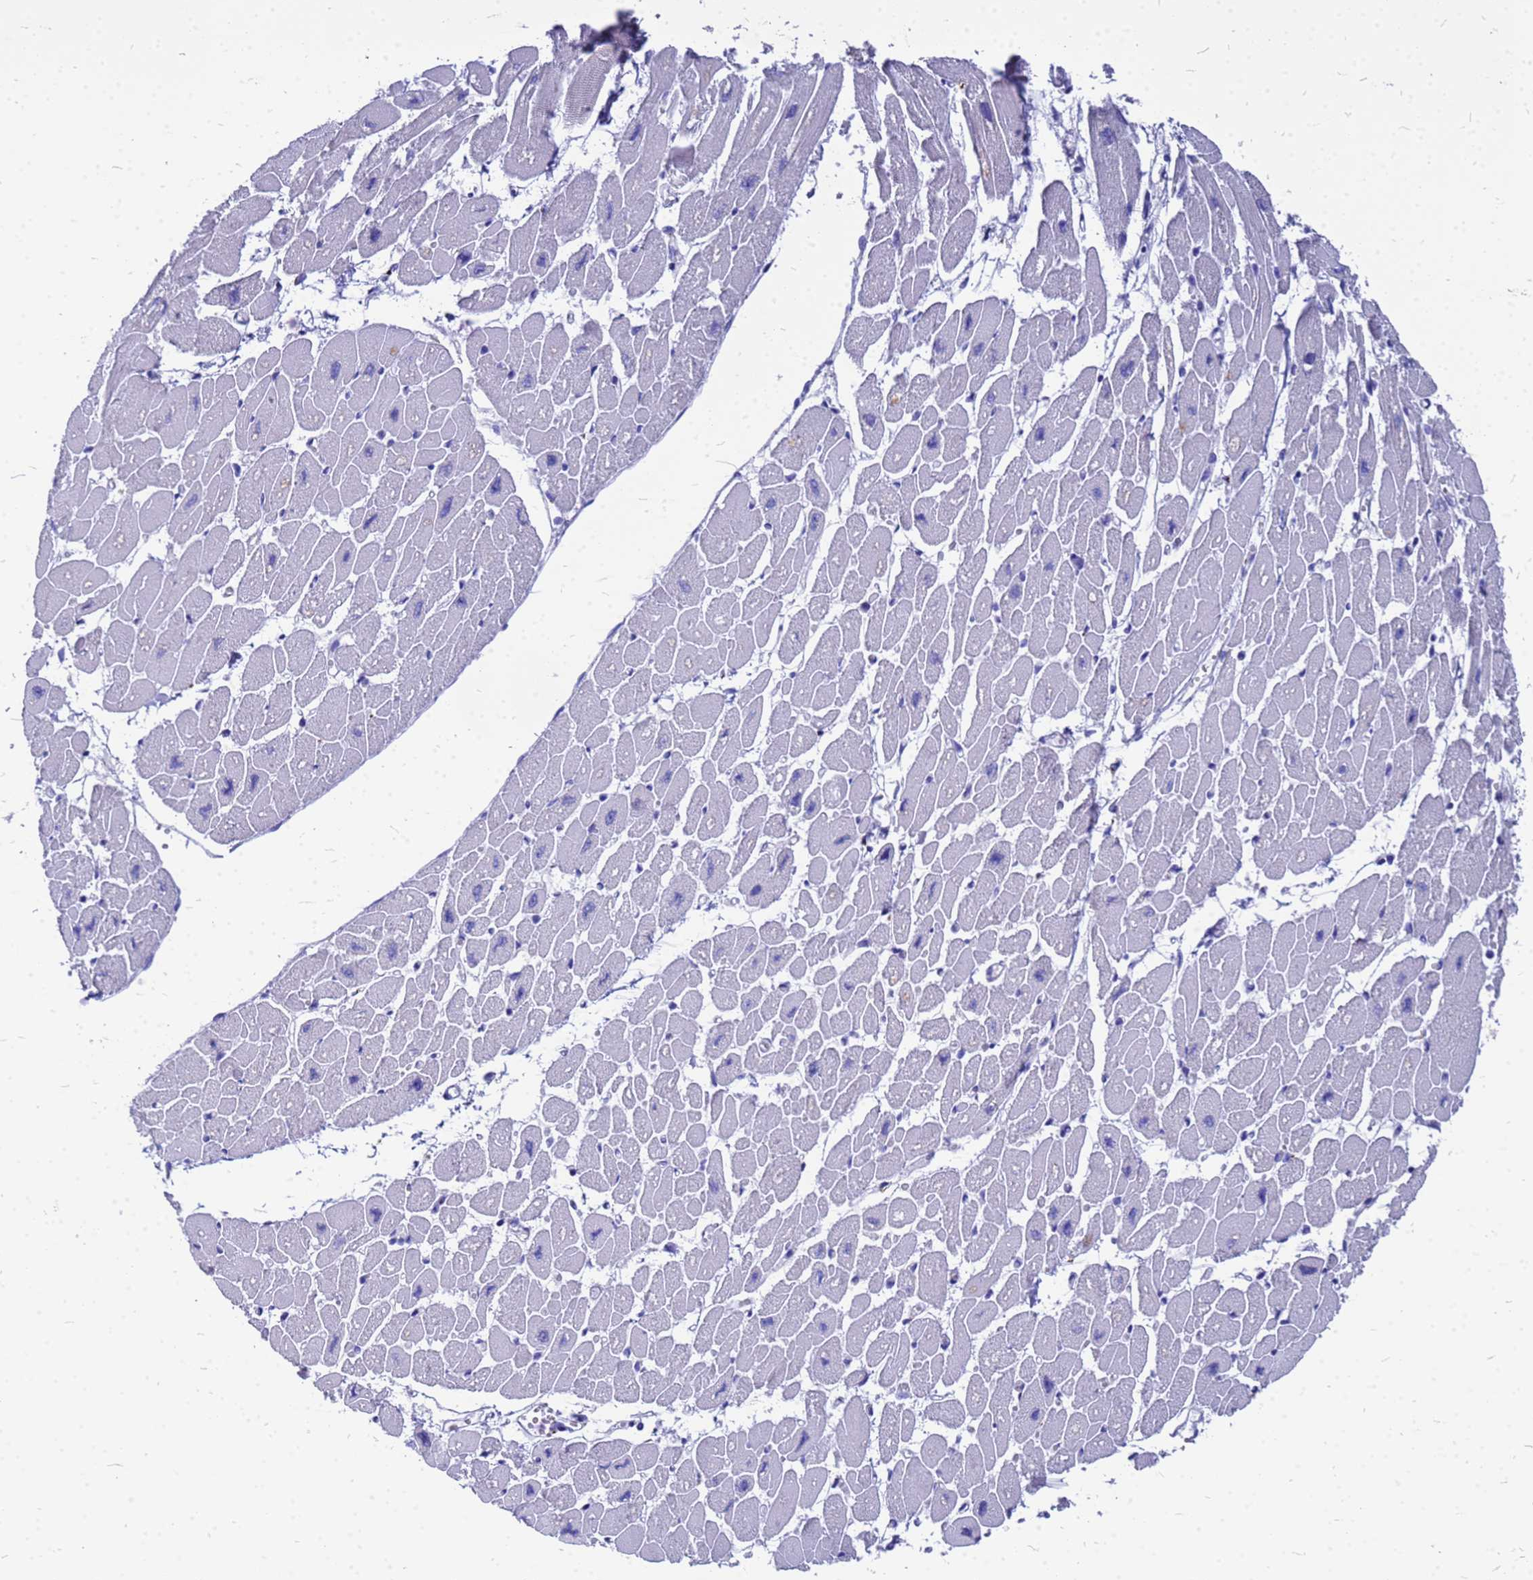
{"staining": {"intensity": "negative", "quantity": "none", "location": "none"}, "tissue": "heart muscle", "cell_type": "Cardiomyocytes", "image_type": "normal", "snomed": [{"axis": "morphology", "description": "Normal tissue, NOS"}, {"axis": "topography", "description": "Heart"}], "caption": "IHC of normal human heart muscle exhibits no positivity in cardiomyocytes. (Brightfield microscopy of DAB immunohistochemistry (IHC) at high magnification).", "gene": "OR52E2", "patient": {"sex": "female", "age": 54}}